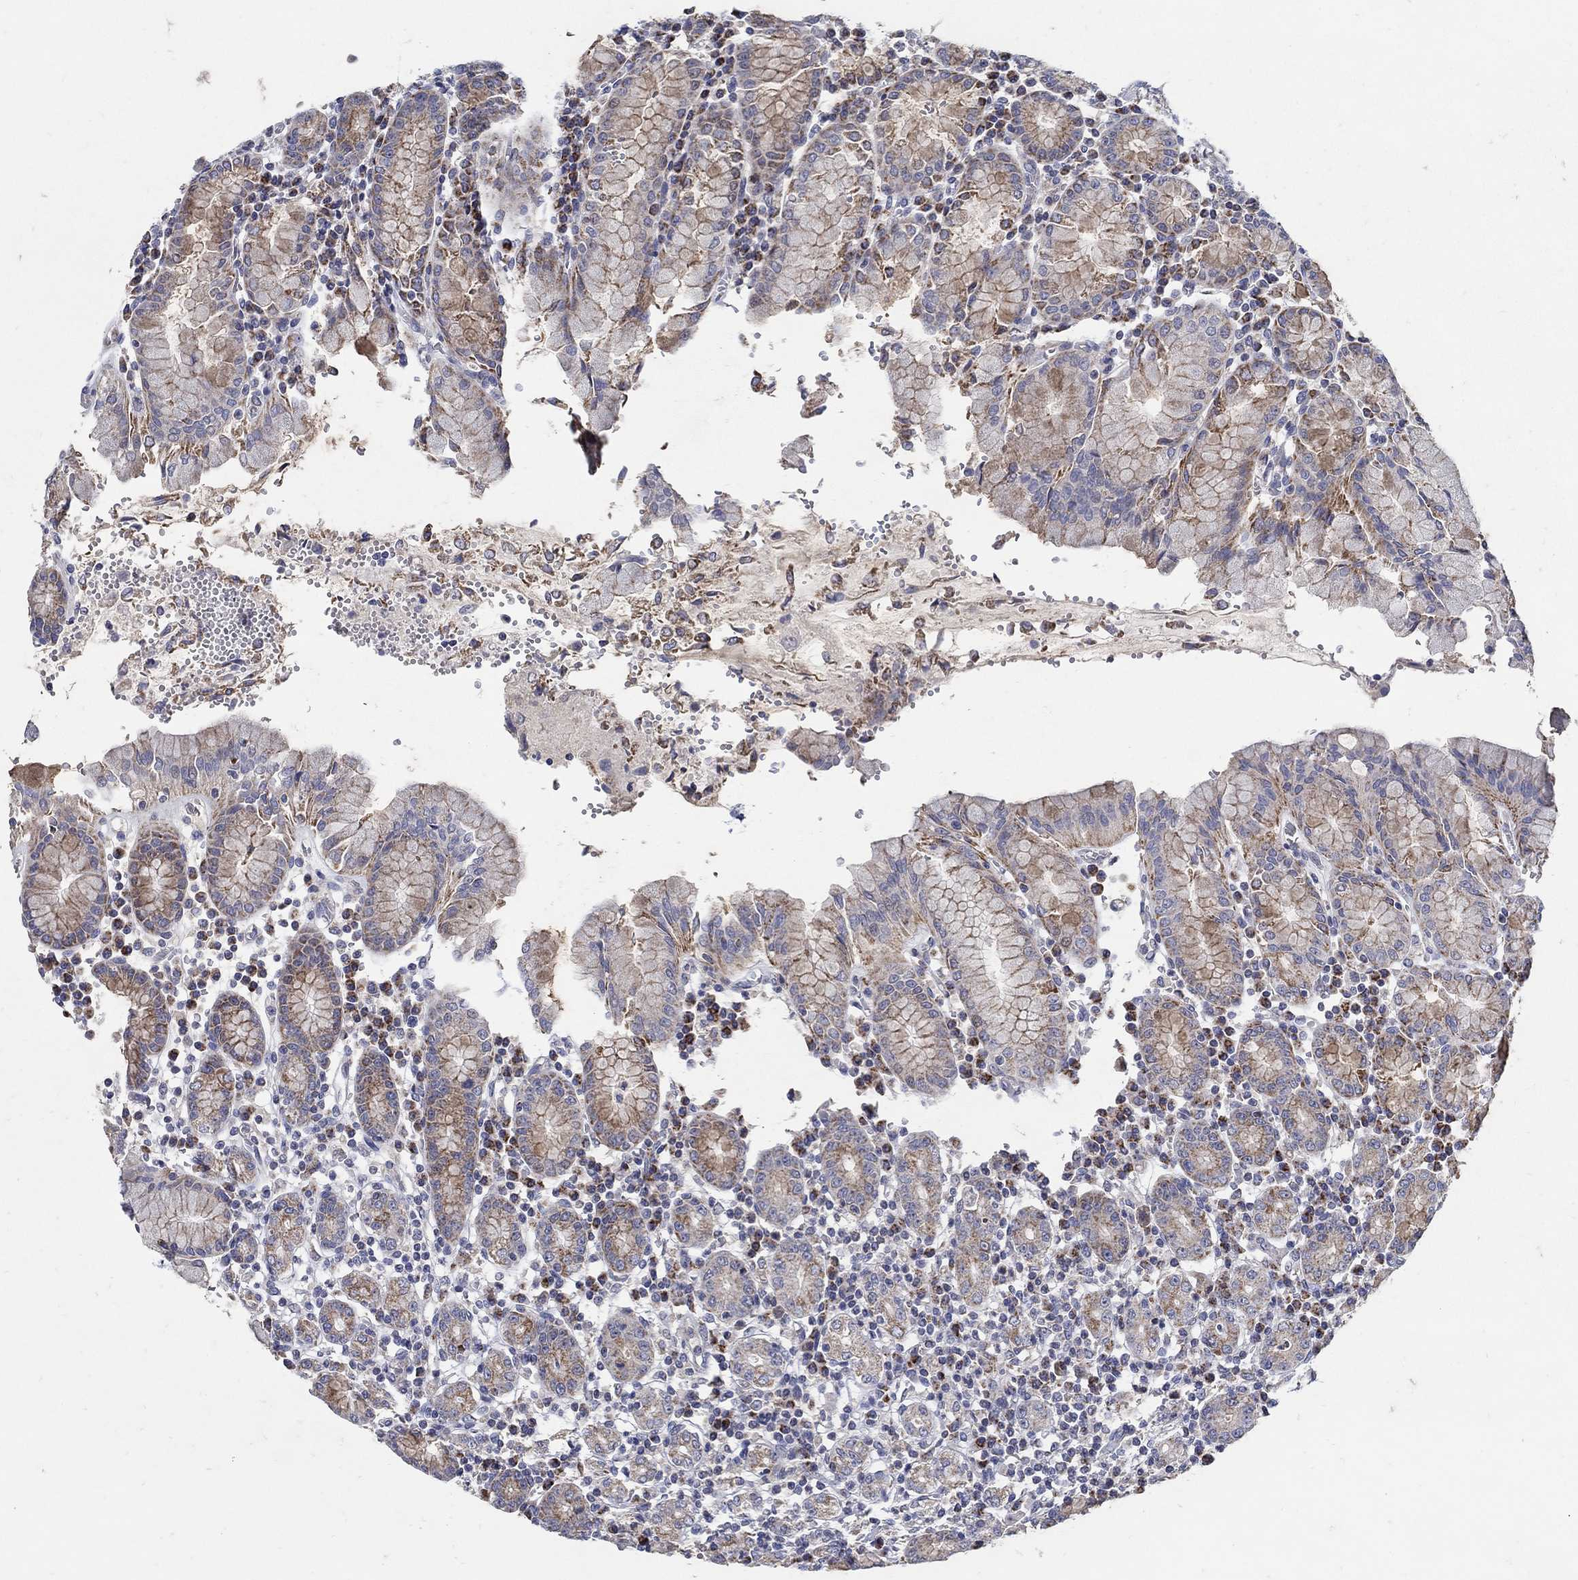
{"staining": {"intensity": "moderate", "quantity": "25%-75%", "location": "cytoplasmic/membranous"}, "tissue": "stomach", "cell_type": "Glandular cells", "image_type": "normal", "snomed": [{"axis": "morphology", "description": "Normal tissue, NOS"}, {"axis": "topography", "description": "Stomach, upper"}, {"axis": "topography", "description": "Stomach"}], "caption": "Immunohistochemistry (IHC) (DAB (3,3'-diaminobenzidine)) staining of benign stomach displays moderate cytoplasmic/membranous protein expression in about 25%-75% of glandular cells. (DAB IHC, brown staining for protein, blue staining for nuclei).", "gene": "HMX2", "patient": {"sex": "male", "age": 62}}